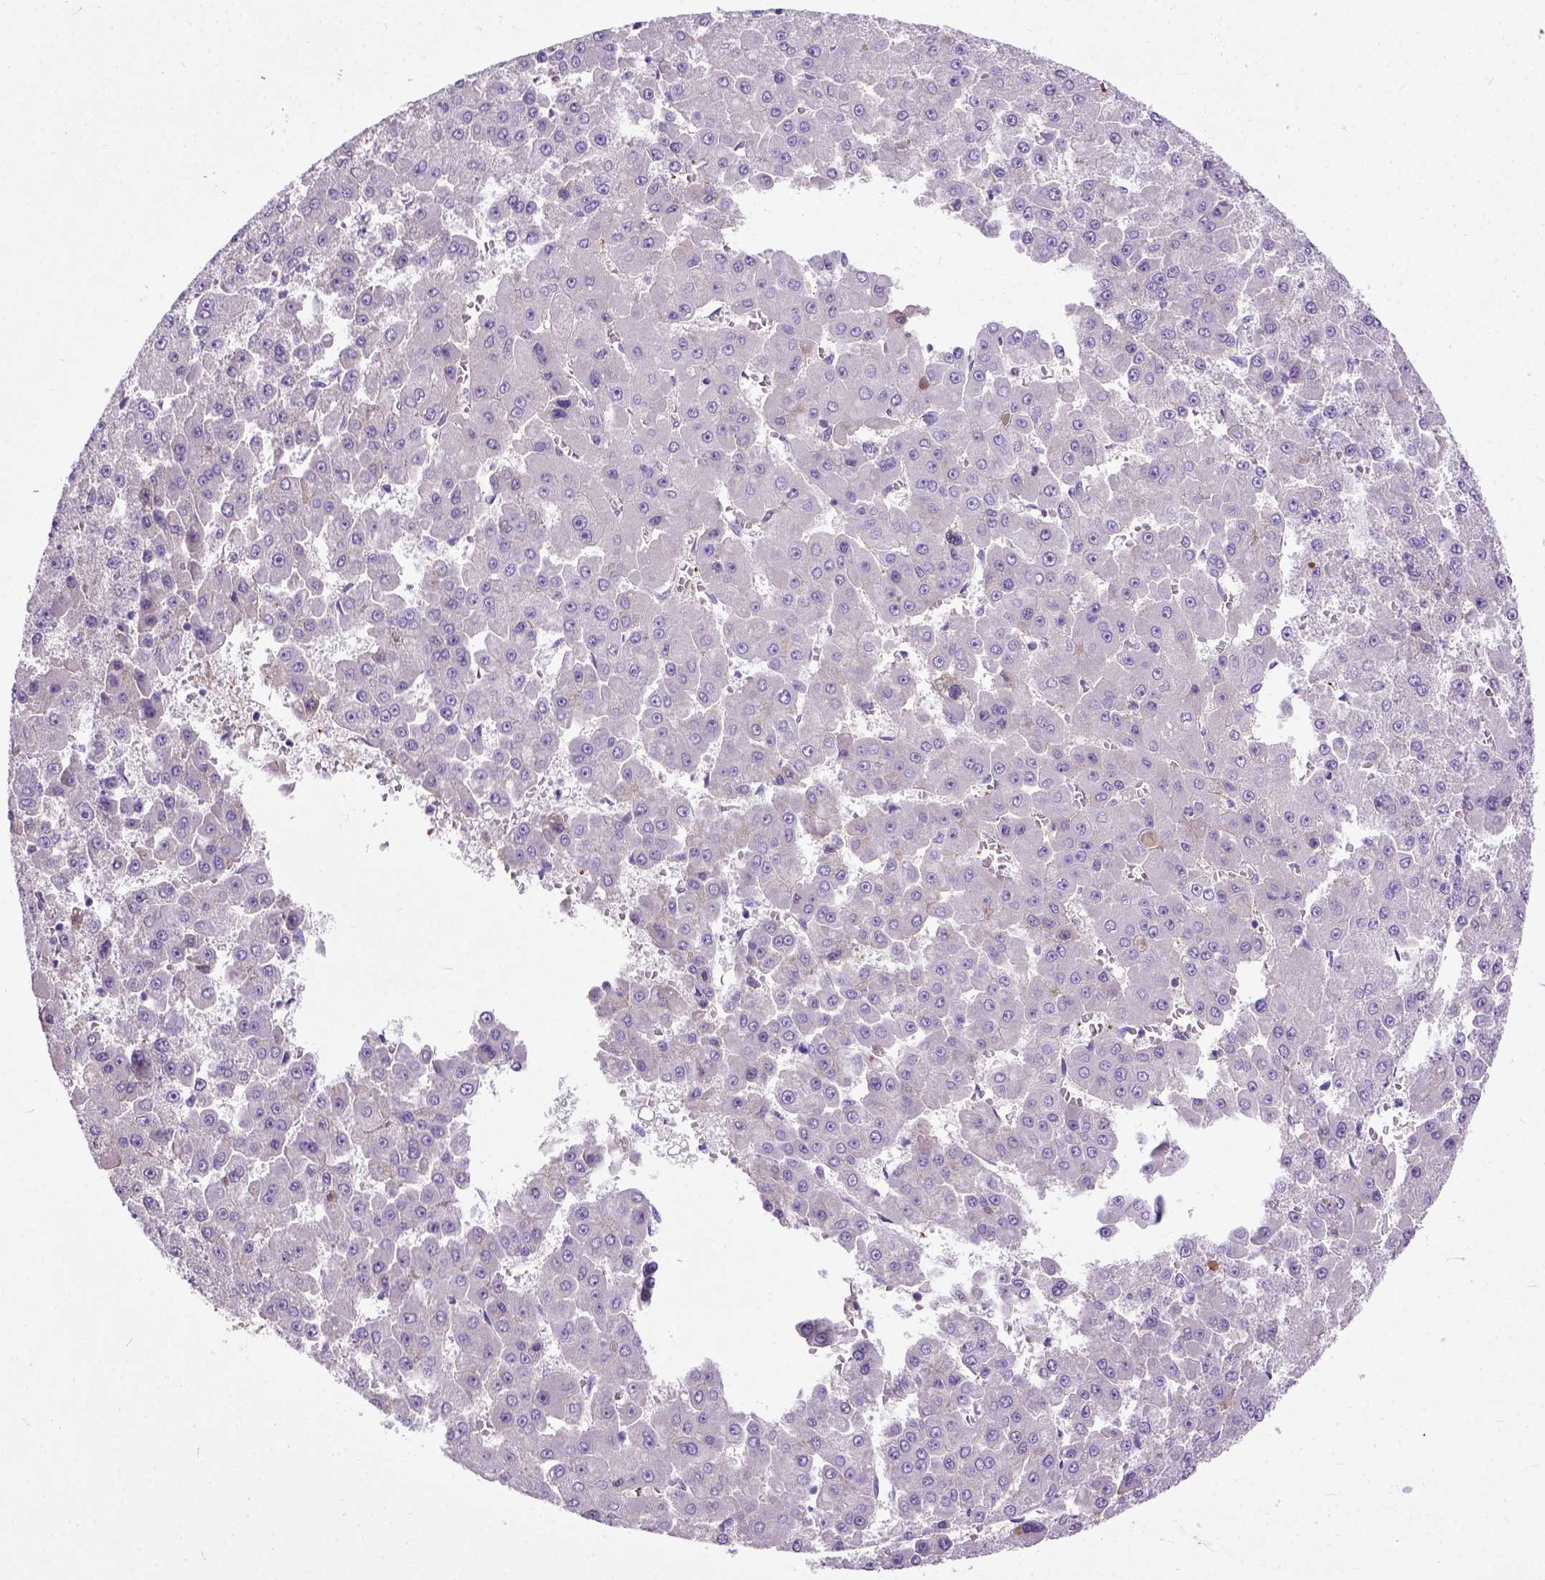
{"staining": {"intensity": "negative", "quantity": "none", "location": "none"}, "tissue": "liver cancer", "cell_type": "Tumor cells", "image_type": "cancer", "snomed": [{"axis": "morphology", "description": "Carcinoma, Hepatocellular, NOS"}, {"axis": "topography", "description": "Liver"}], "caption": "Human liver cancer (hepatocellular carcinoma) stained for a protein using IHC displays no positivity in tumor cells.", "gene": "ADAMTS8", "patient": {"sex": "male", "age": 78}}